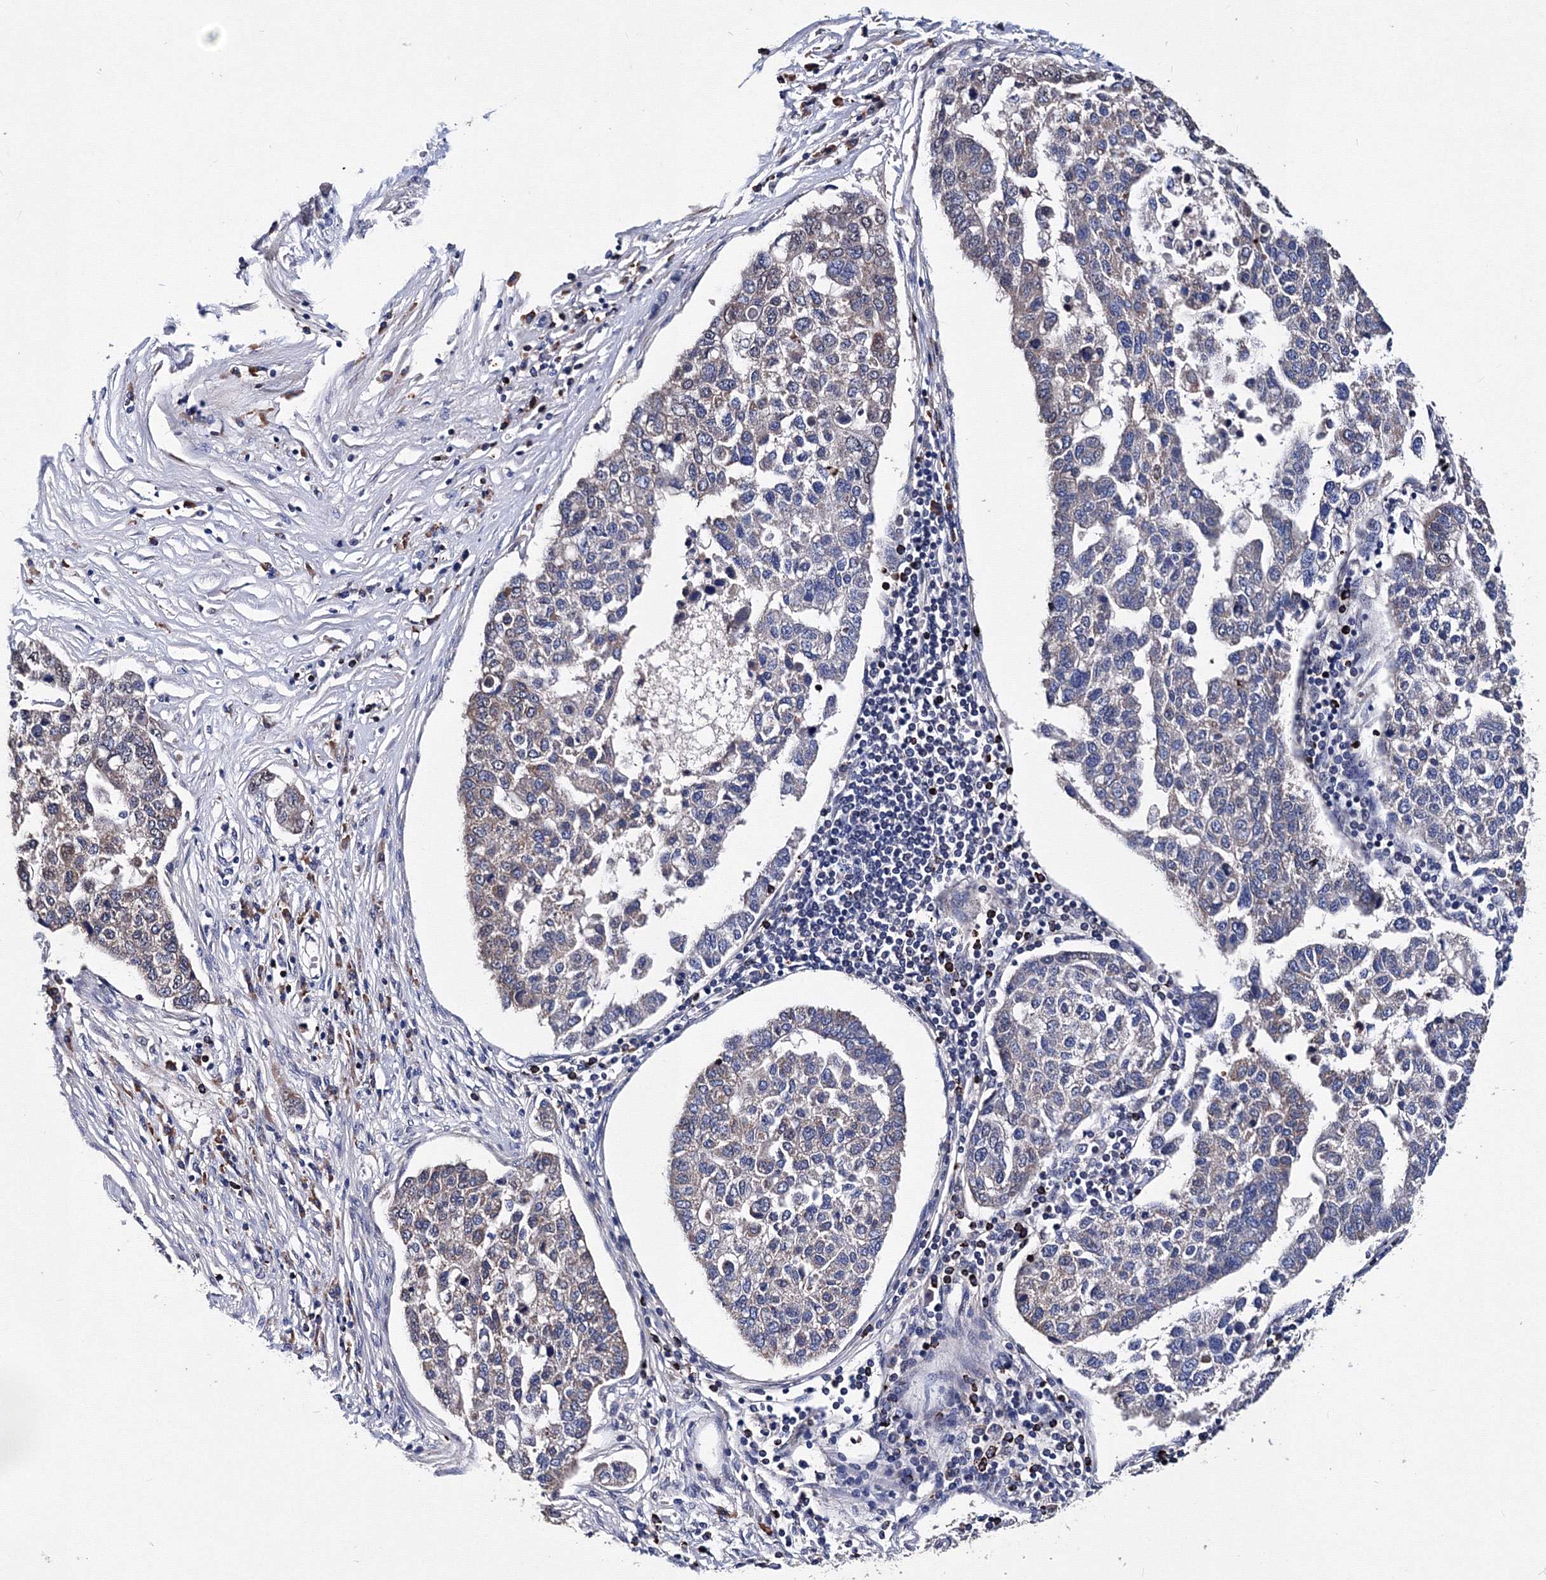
{"staining": {"intensity": "weak", "quantity": "<25%", "location": "cytoplasmic/membranous"}, "tissue": "pancreatic cancer", "cell_type": "Tumor cells", "image_type": "cancer", "snomed": [{"axis": "morphology", "description": "Adenocarcinoma, NOS"}, {"axis": "topography", "description": "Pancreas"}], "caption": "This is a photomicrograph of immunohistochemistry (IHC) staining of pancreatic cancer (adenocarcinoma), which shows no positivity in tumor cells.", "gene": "PHYKPL", "patient": {"sex": "female", "age": 61}}